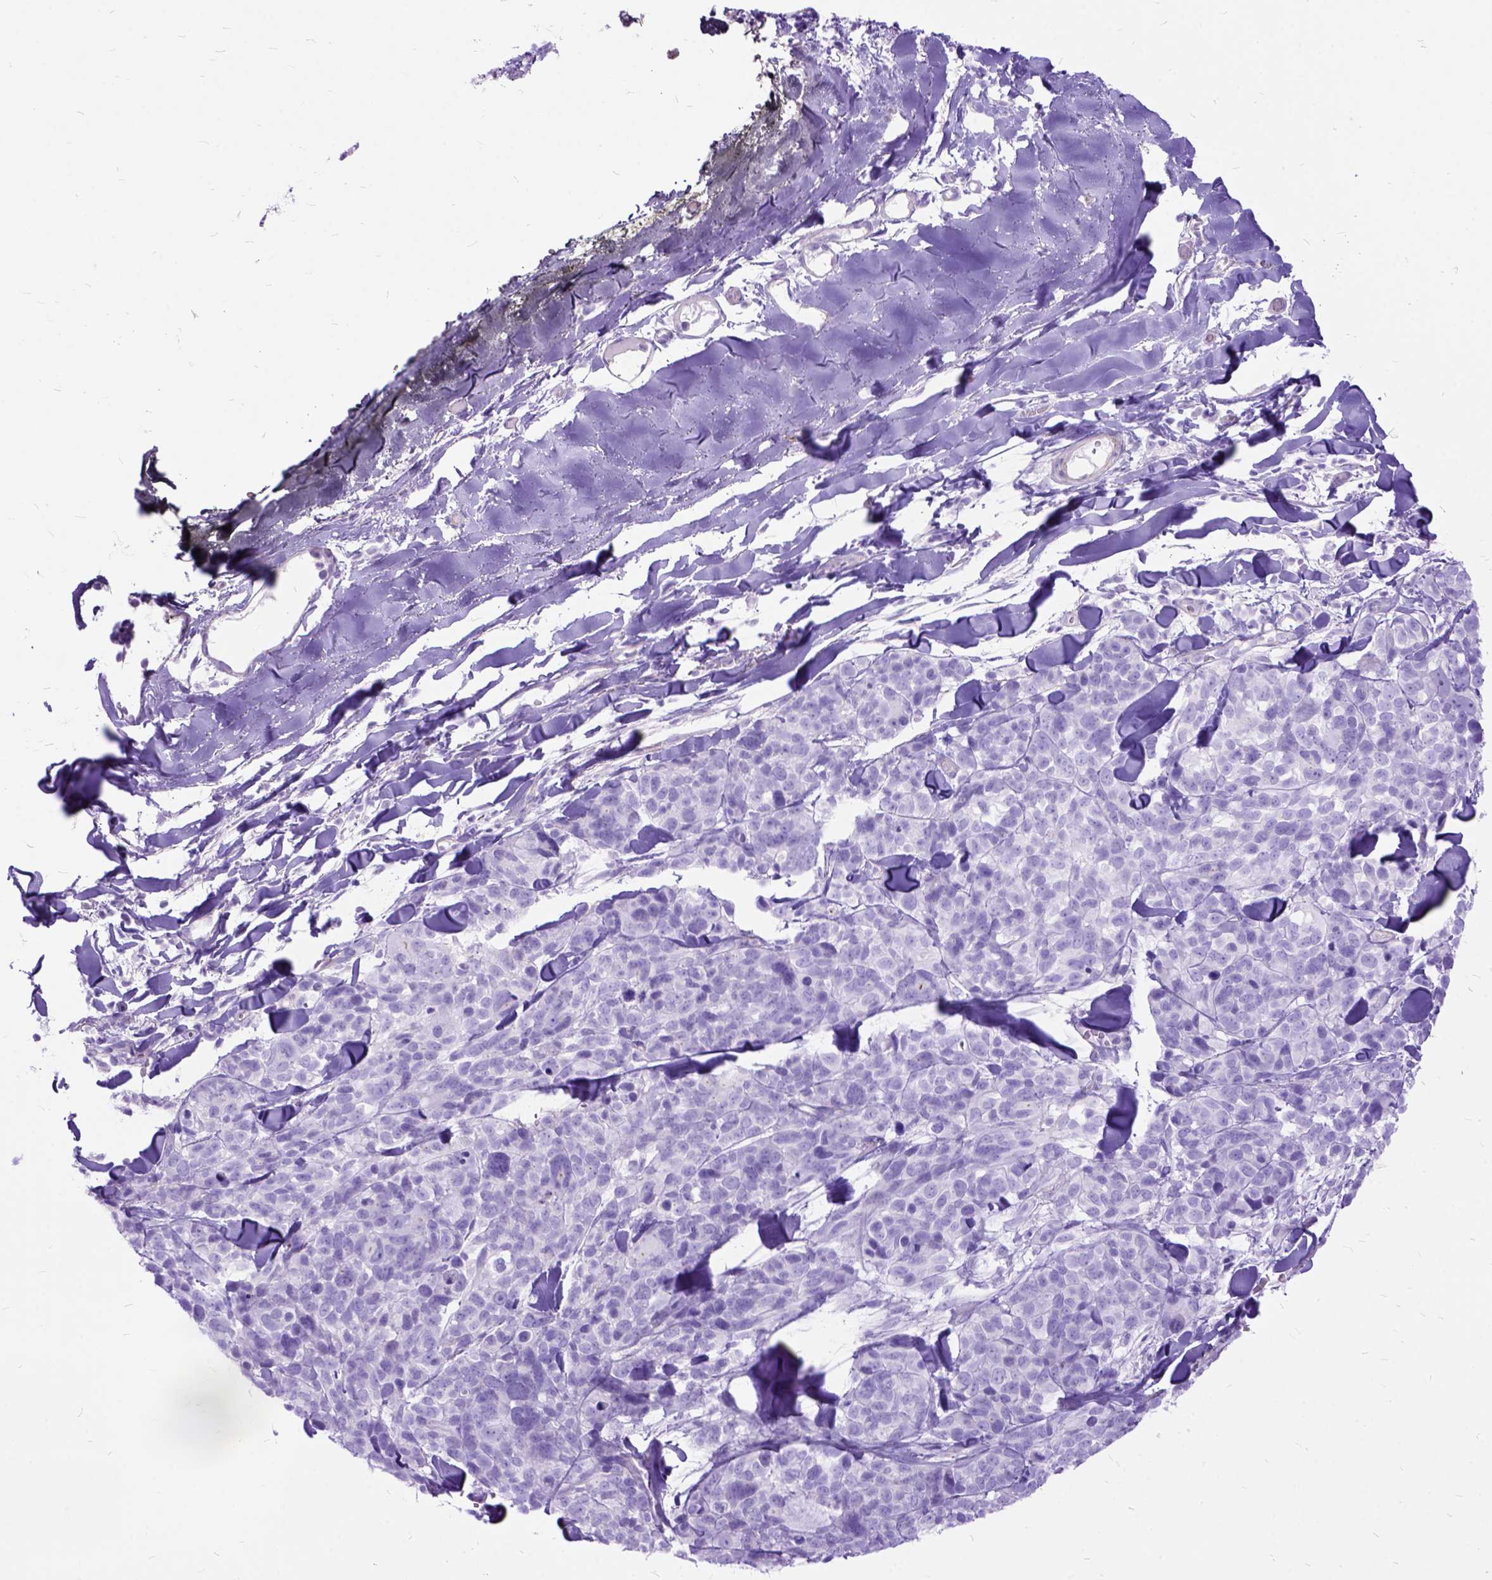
{"staining": {"intensity": "negative", "quantity": "none", "location": "none"}, "tissue": "melanoma", "cell_type": "Tumor cells", "image_type": "cancer", "snomed": [{"axis": "morphology", "description": "Malignant melanoma, NOS"}, {"axis": "topography", "description": "Skin"}], "caption": "Tumor cells show no significant protein staining in malignant melanoma.", "gene": "ARL9", "patient": {"sex": "male", "age": 51}}